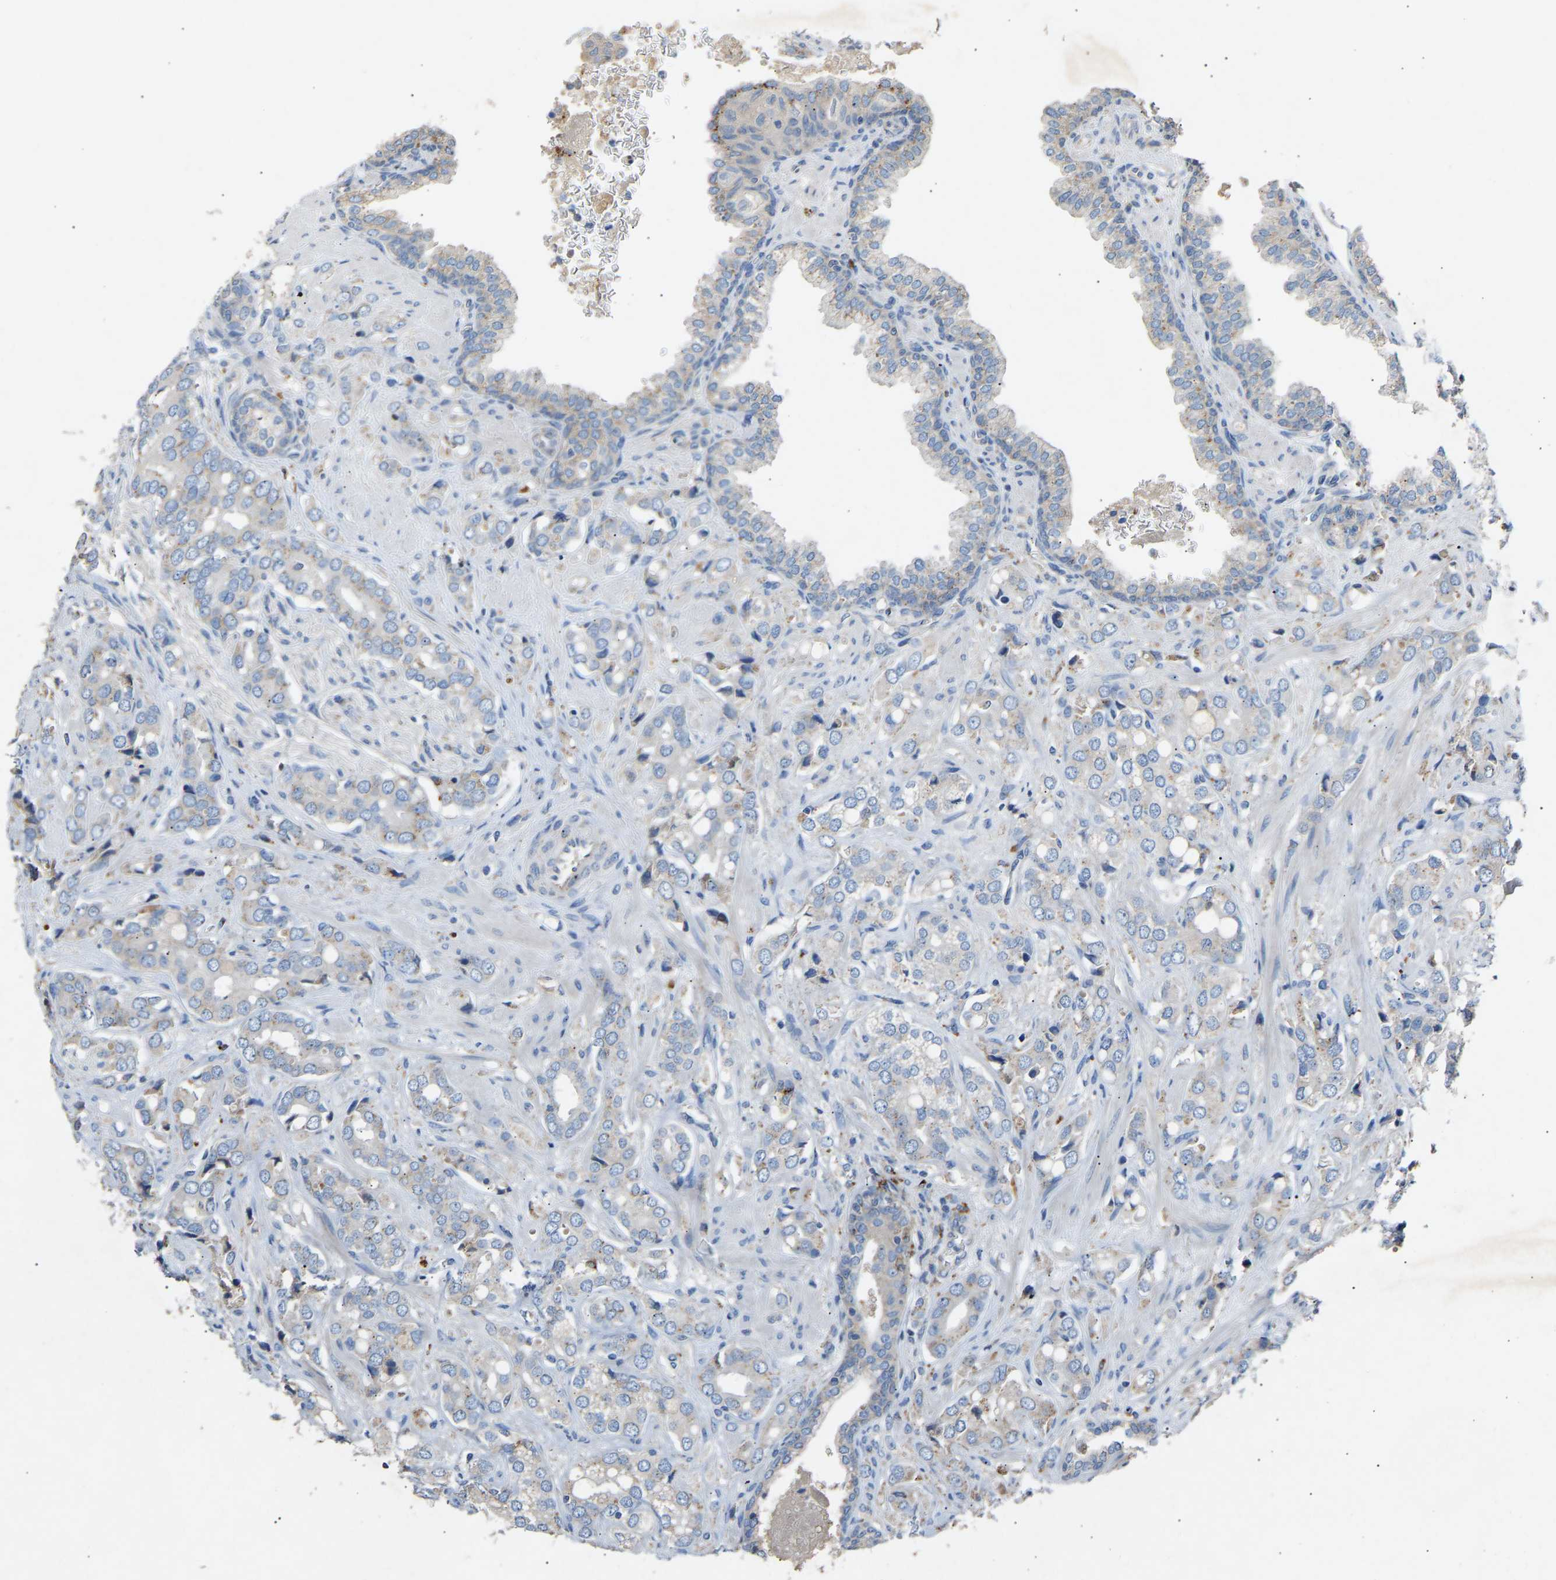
{"staining": {"intensity": "negative", "quantity": "none", "location": "none"}, "tissue": "prostate cancer", "cell_type": "Tumor cells", "image_type": "cancer", "snomed": [{"axis": "morphology", "description": "Adenocarcinoma, High grade"}, {"axis": "topography", "description": "Prostate"}], "caption": "Prostate high-grade adenocarcinoma was stained to show a protein in brown. There is no significant expression in tumor cells.", "gene": "RGP1", "patient": {"sex": "male", "age": 52}}